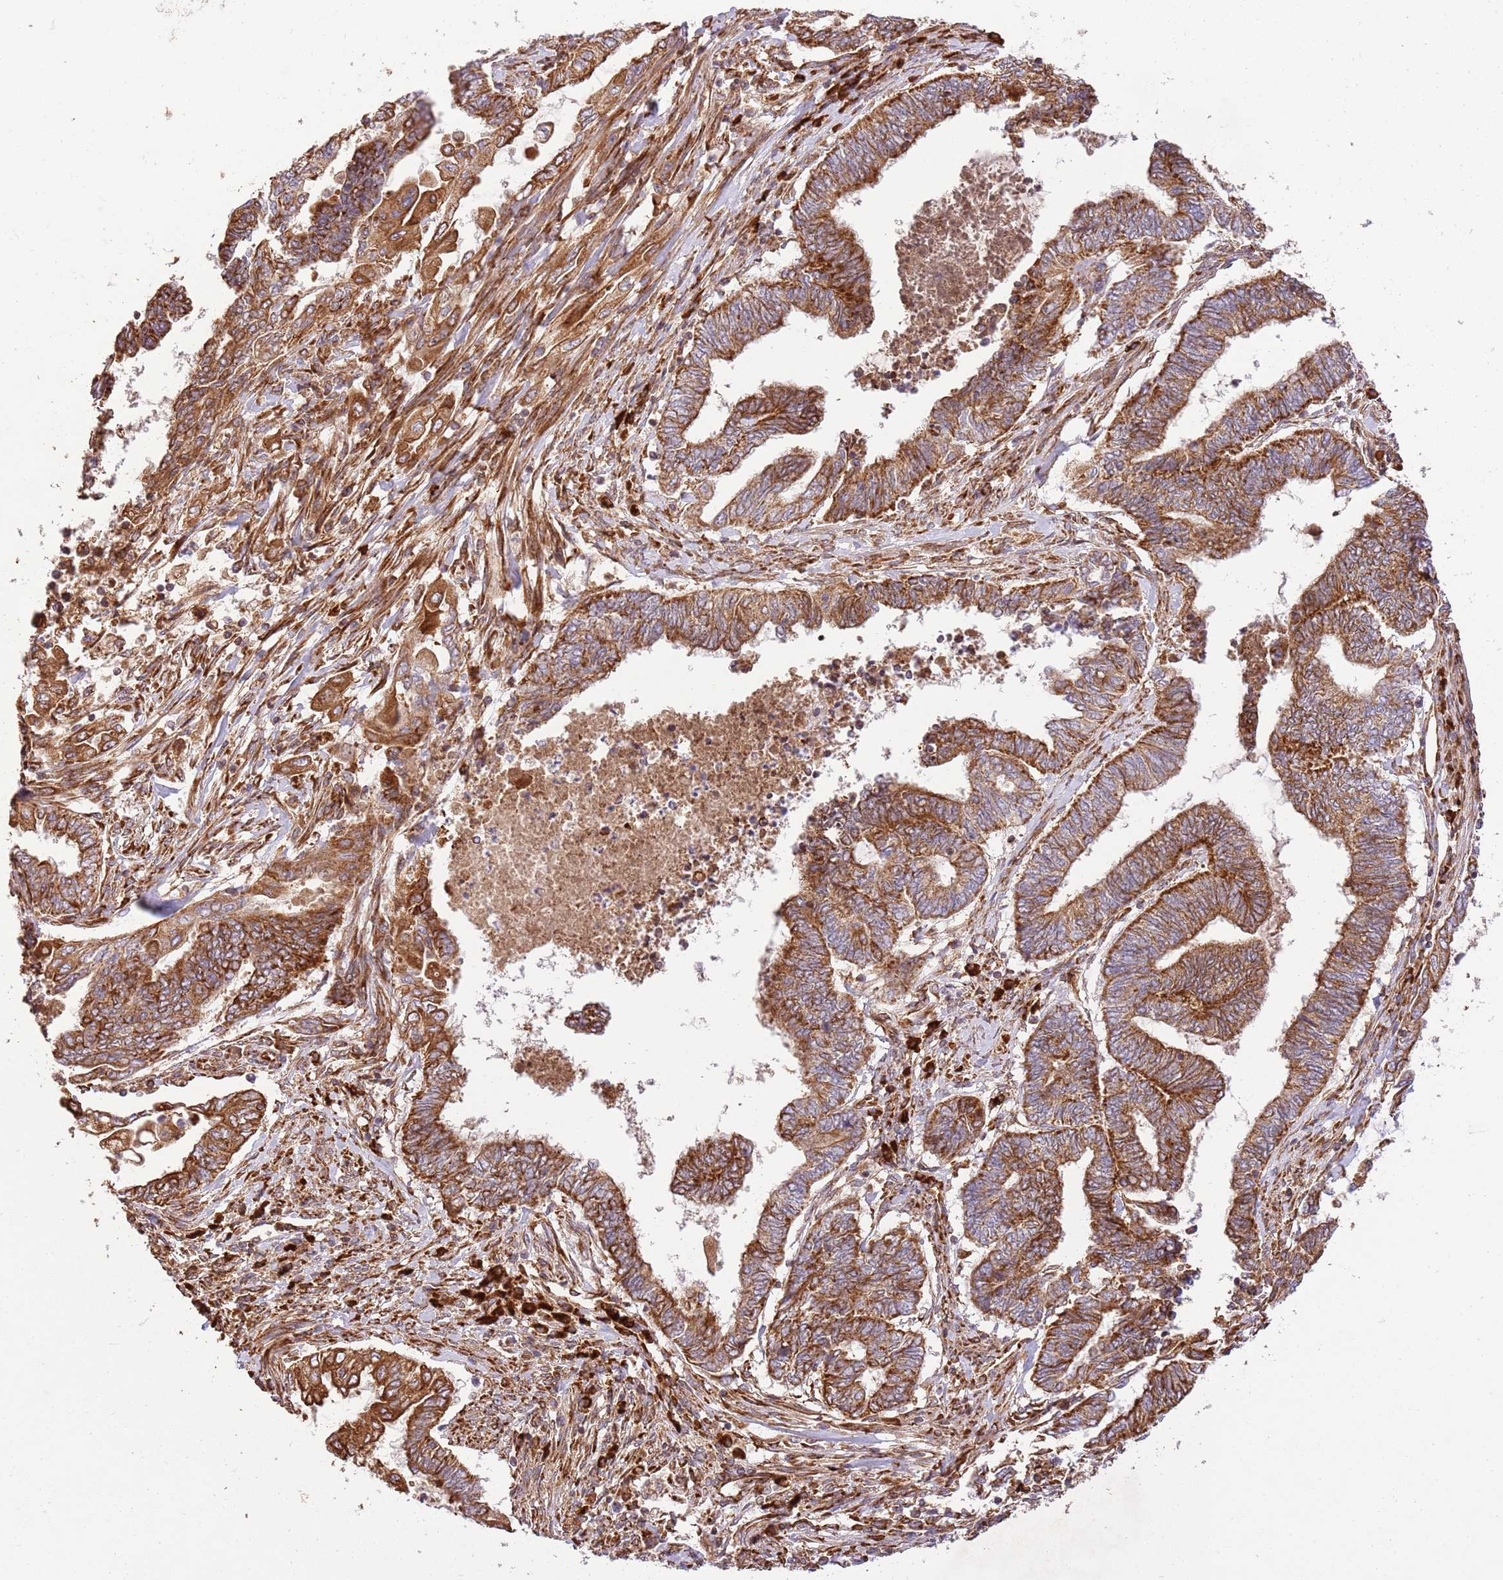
{"staining": {"intensity": "strong", "quantity": ">75%", "location": "cytoplasmic/membranous"}, "tissue": "endometrial cancer", "cell_type": "Tumor cells", "image_type": "cancer", "snomed": [{"axis": "morphology", "description": "Adenocarcinoma, NOS"}, {"axis": "topography", "description": "Uterus"}, {"axis": "topography", "description": "Endometrium"}], "caption": "Brown immunohistochemical staining in human endometrial cancer displays strong cytoplasmic/membranous positivity in approximately >75% of tumor cells.", "gene": "SPATA2L", "patient": {"sex": "female", "age": 70}}